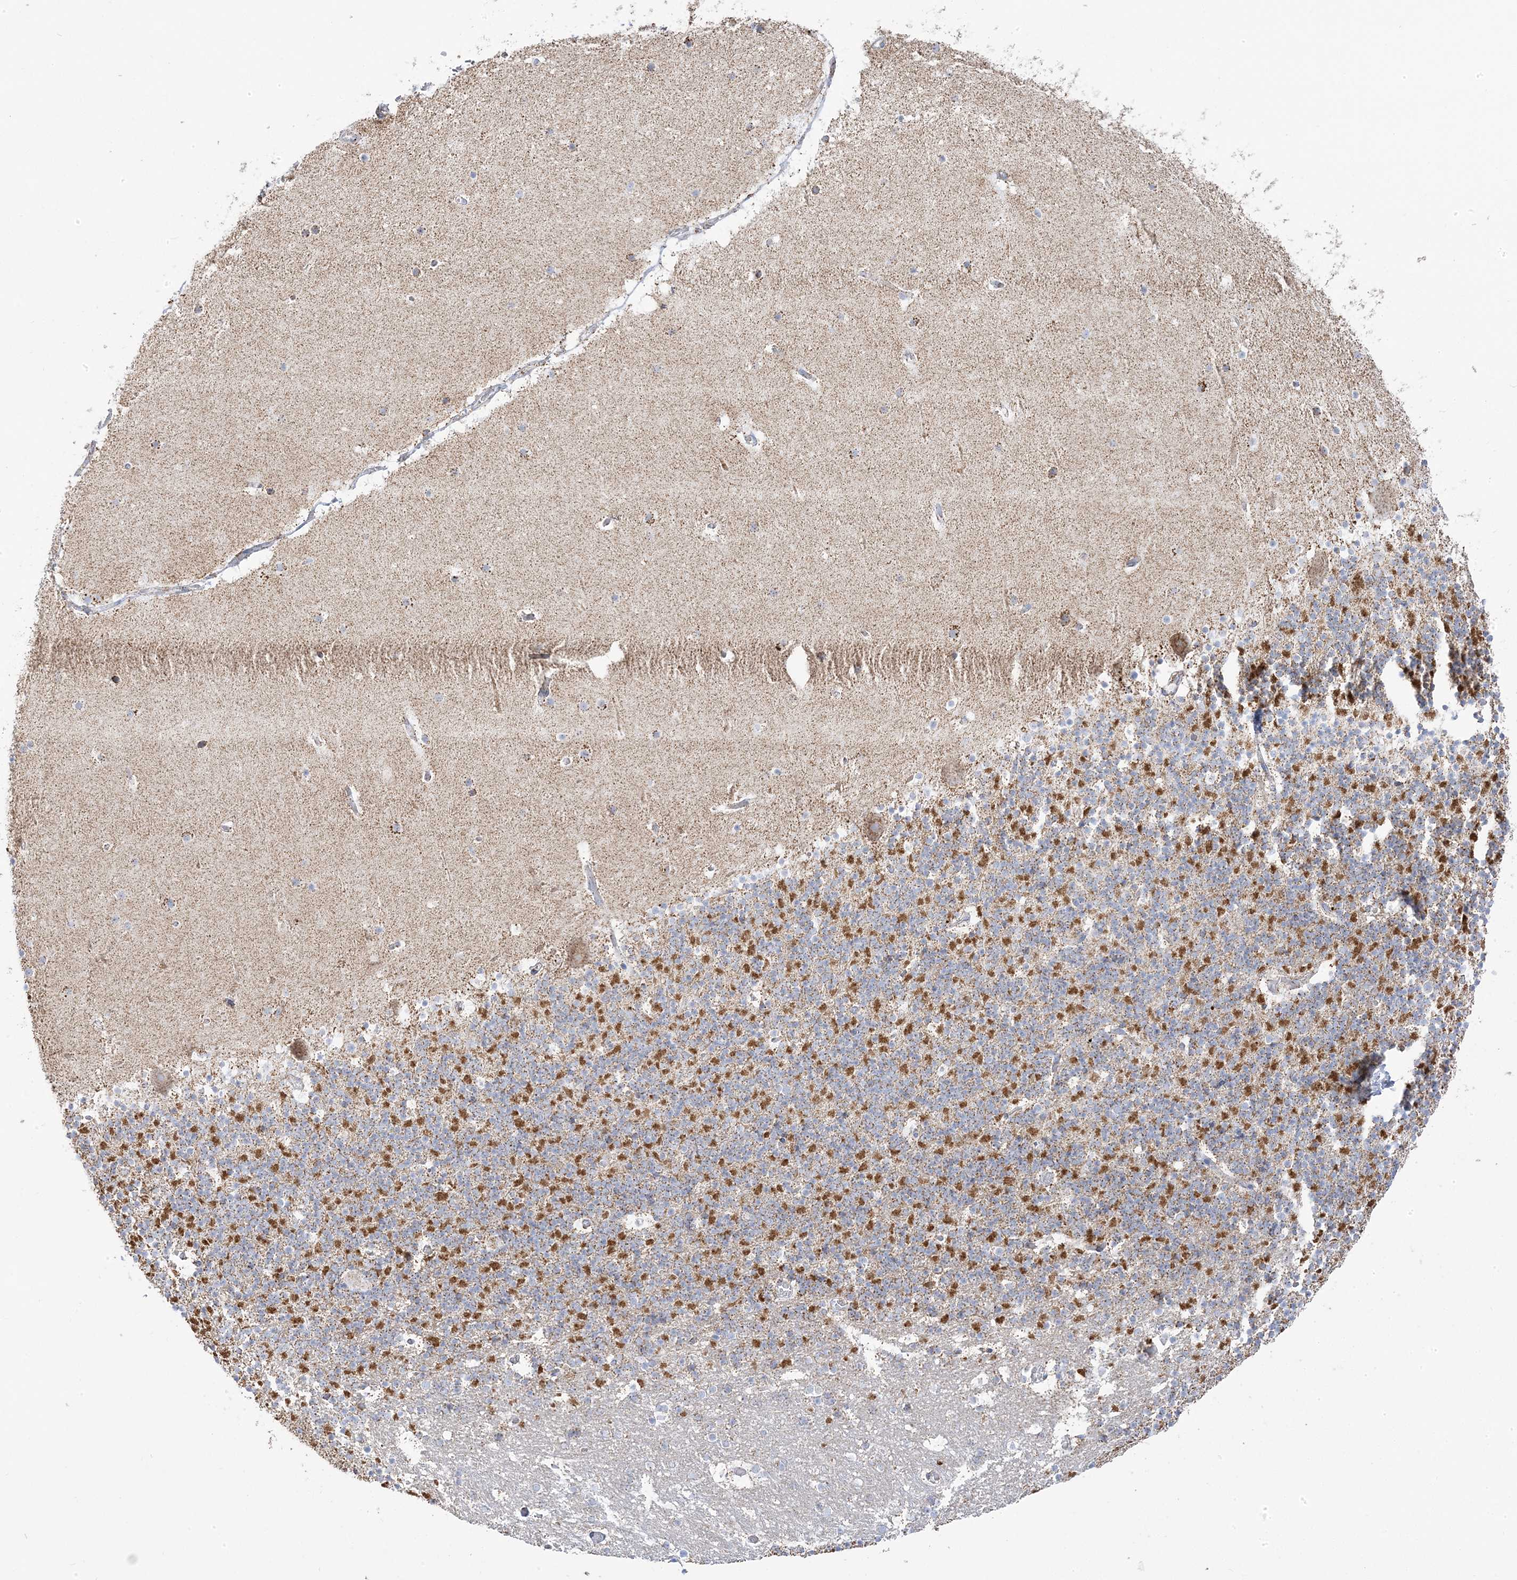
{"staining": {"intensity": "moderate", "quantity": "25%-75%", "location": "cytoplasmic/membranous"}, "tissue": "cerebellum", "cell_type": "Cells in granular layer", "image_type": "normal", "snomed": [{"axis": "morphology", "description": "Normal tissue, NOS"}, {"axis": "topography", "description": "Cerebellum"}], "caption": "Approximately 25%-75% of cells in granular layer in unremarkable cerebellum demonstrate moderate cytoplasmic/membranous protein positivity as visualized by brown immunohistochemical staining.", "gene": "PCCB", "patient": {"sex": "male", "age": 57}}